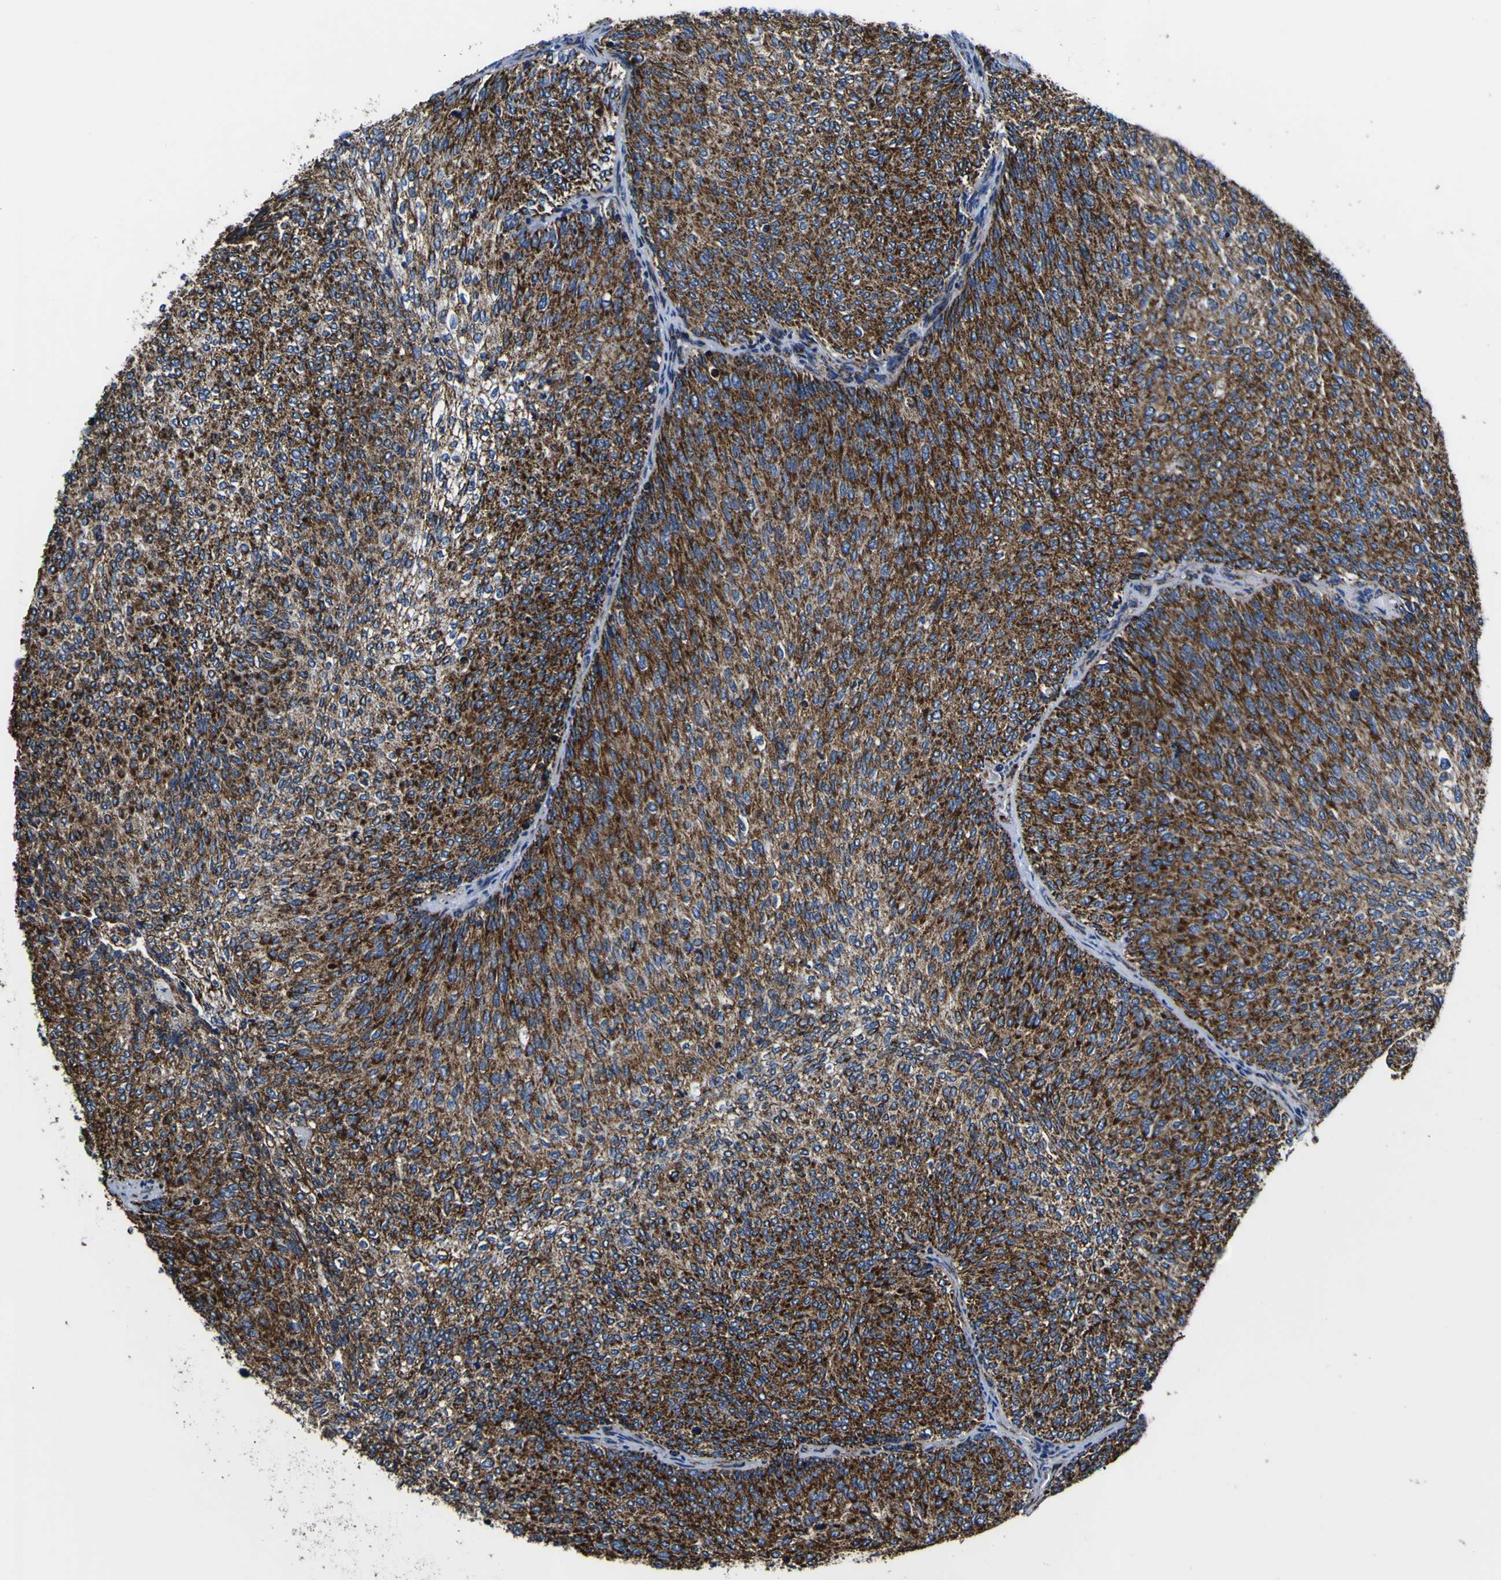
{"staining": {"intensity": "strong", "quantity": ">75%", "location": "cytoplasmic/membranous"}, "tissue": "urothelial cancer", "cell_type": "Tumor cells", "image_type": "cancer", "snomed": [{"axis": "morphology", "description": "Urothelial carcinoma, Low grade"}, {"axis": "topography", "description": "Urinary bladder"}], "caption": "Tumor cells exhibit high levels of strong cytoplasmic/membranous staining in about >75% of cells in urothelial cancer. Immunohistochemistry stains the protein of interest in brown and the nuclei are stained blue.", "gene": "PTRH2", "patient": {"sex": "female", "age": 79}}